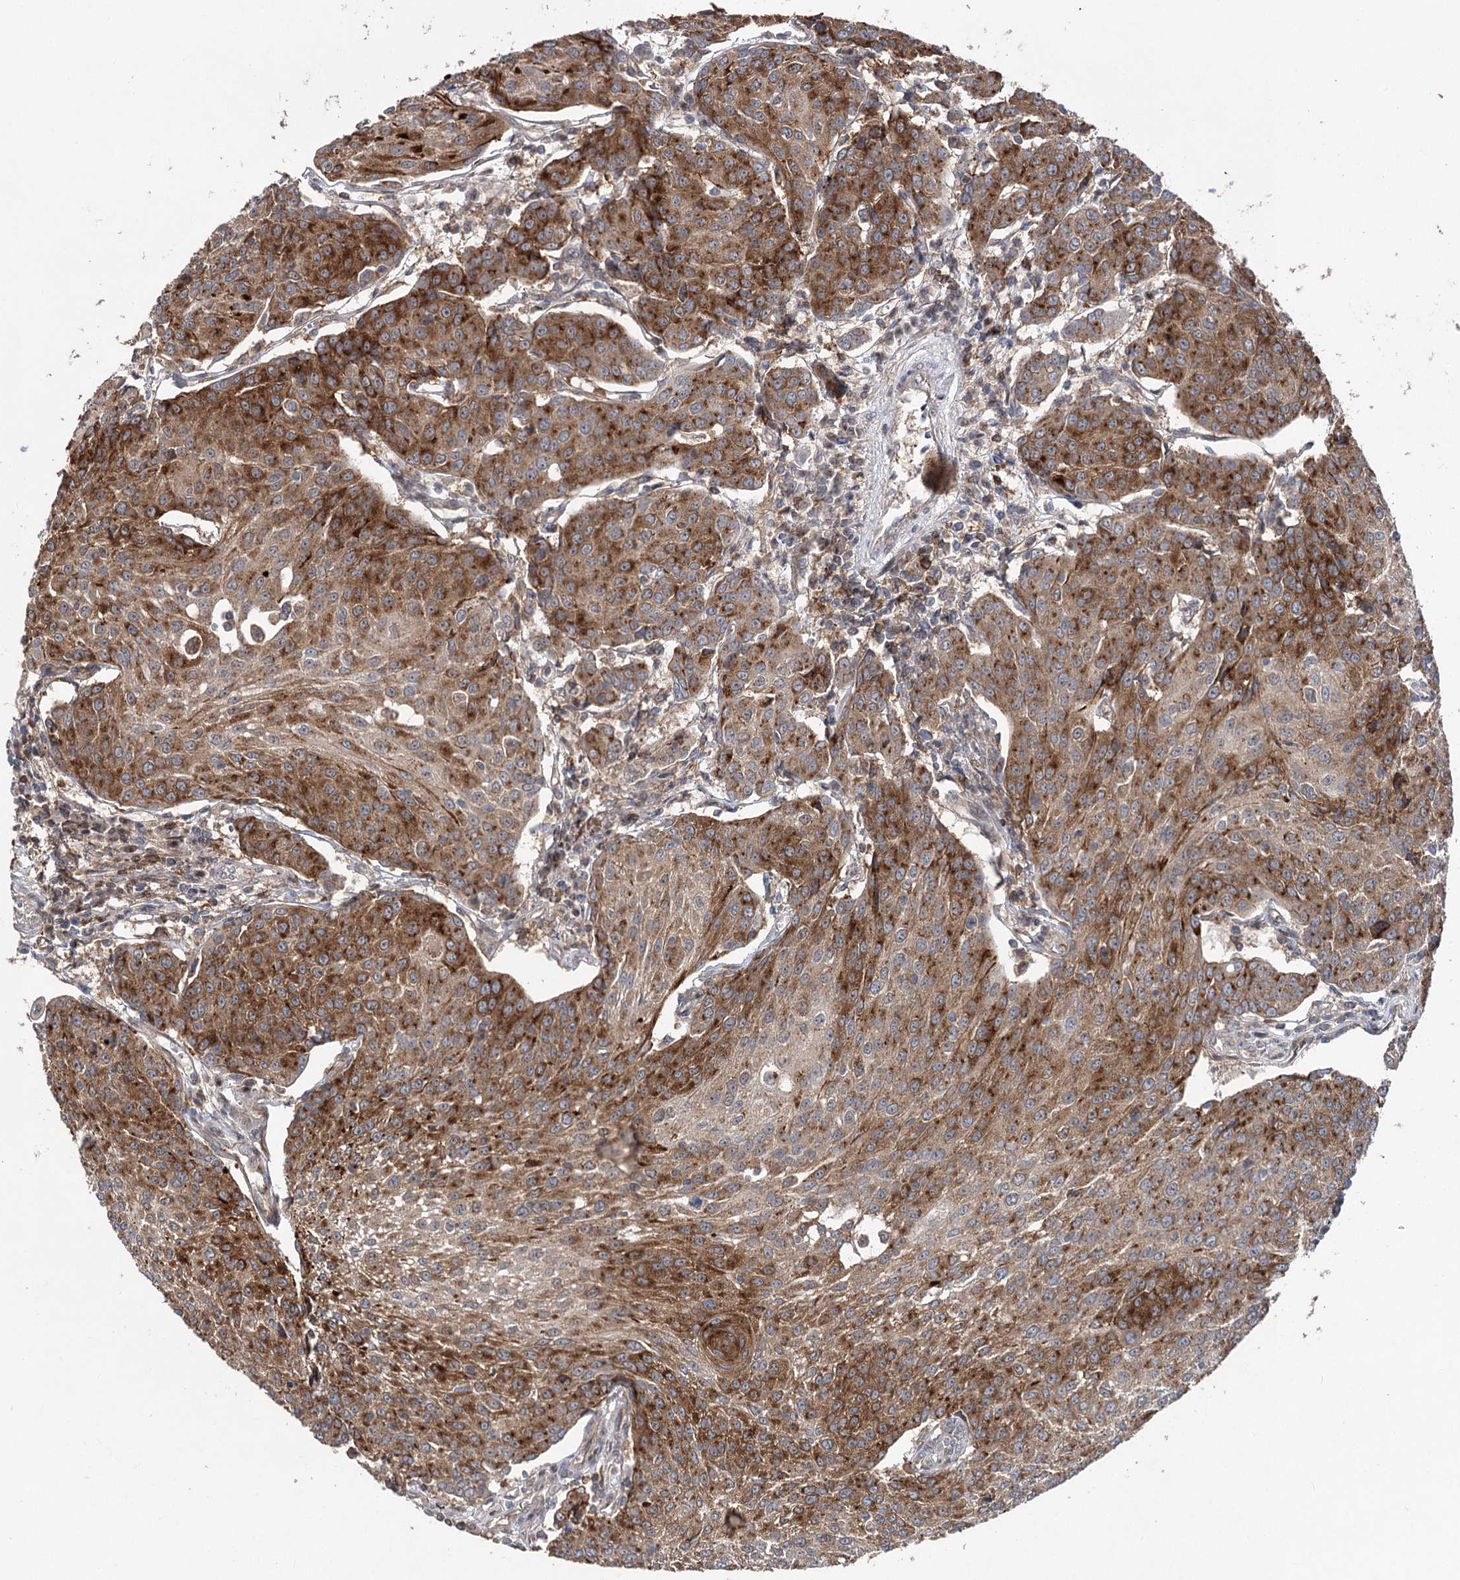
{"staining": {"intensity": "strong", "quantity": ">75%", "location": "cytoplasmic/membranous"}, "tissue": "urothelial cancer", "cell_type": "Tumor cells", "image_type": "cancer", "snomed": [{"axis": "morphology", "description": "Urothelial carcinoma, High grade"}, {"axis": "topography", "description": "Urinary bladder"}], "caption": "Urothelial cancer tissue shows strong cytoplasmic/membranous expression in approximately >75% of tumor cells", "gene": "STX6", "patient": {"sex": "female", "age": 85}}